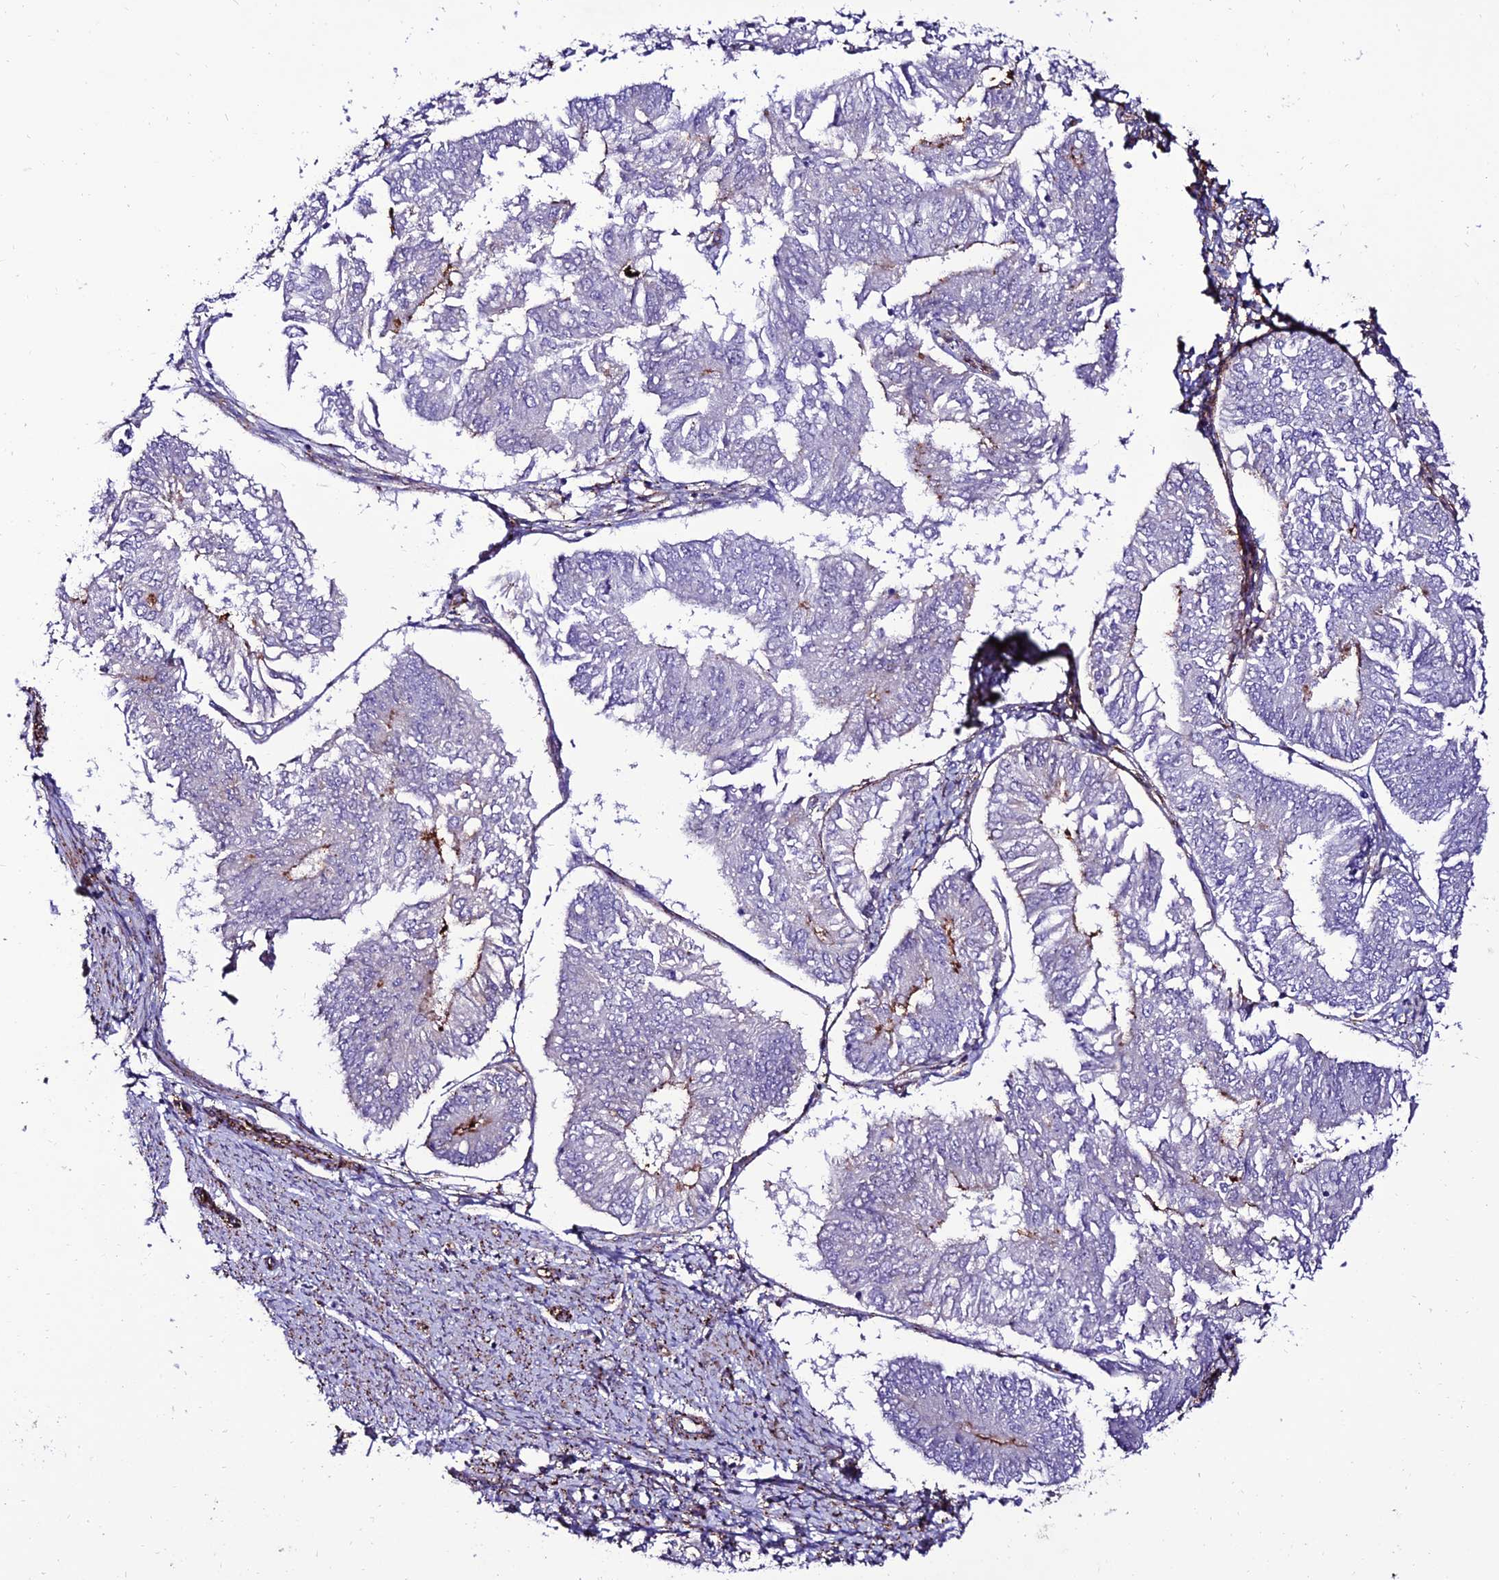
{"staining": {"intensity": "negative", "quantity": "none", "location": "none"}, "tissue": "endometrial cancer", "cell_type": "Tumor cells", "image_type": "cancer", "snomed": [{"axis": "morphology", "description": "Adenocarcinoma, NOS"}, {"axis": "topography", "description": "Endometrium"}], "caption": "Tumor cells are negative for protein expression in human endometrial adenocarcinoma.", "gene": "ALDH3B2", "patient": {"sex": "female", "age": 58}}